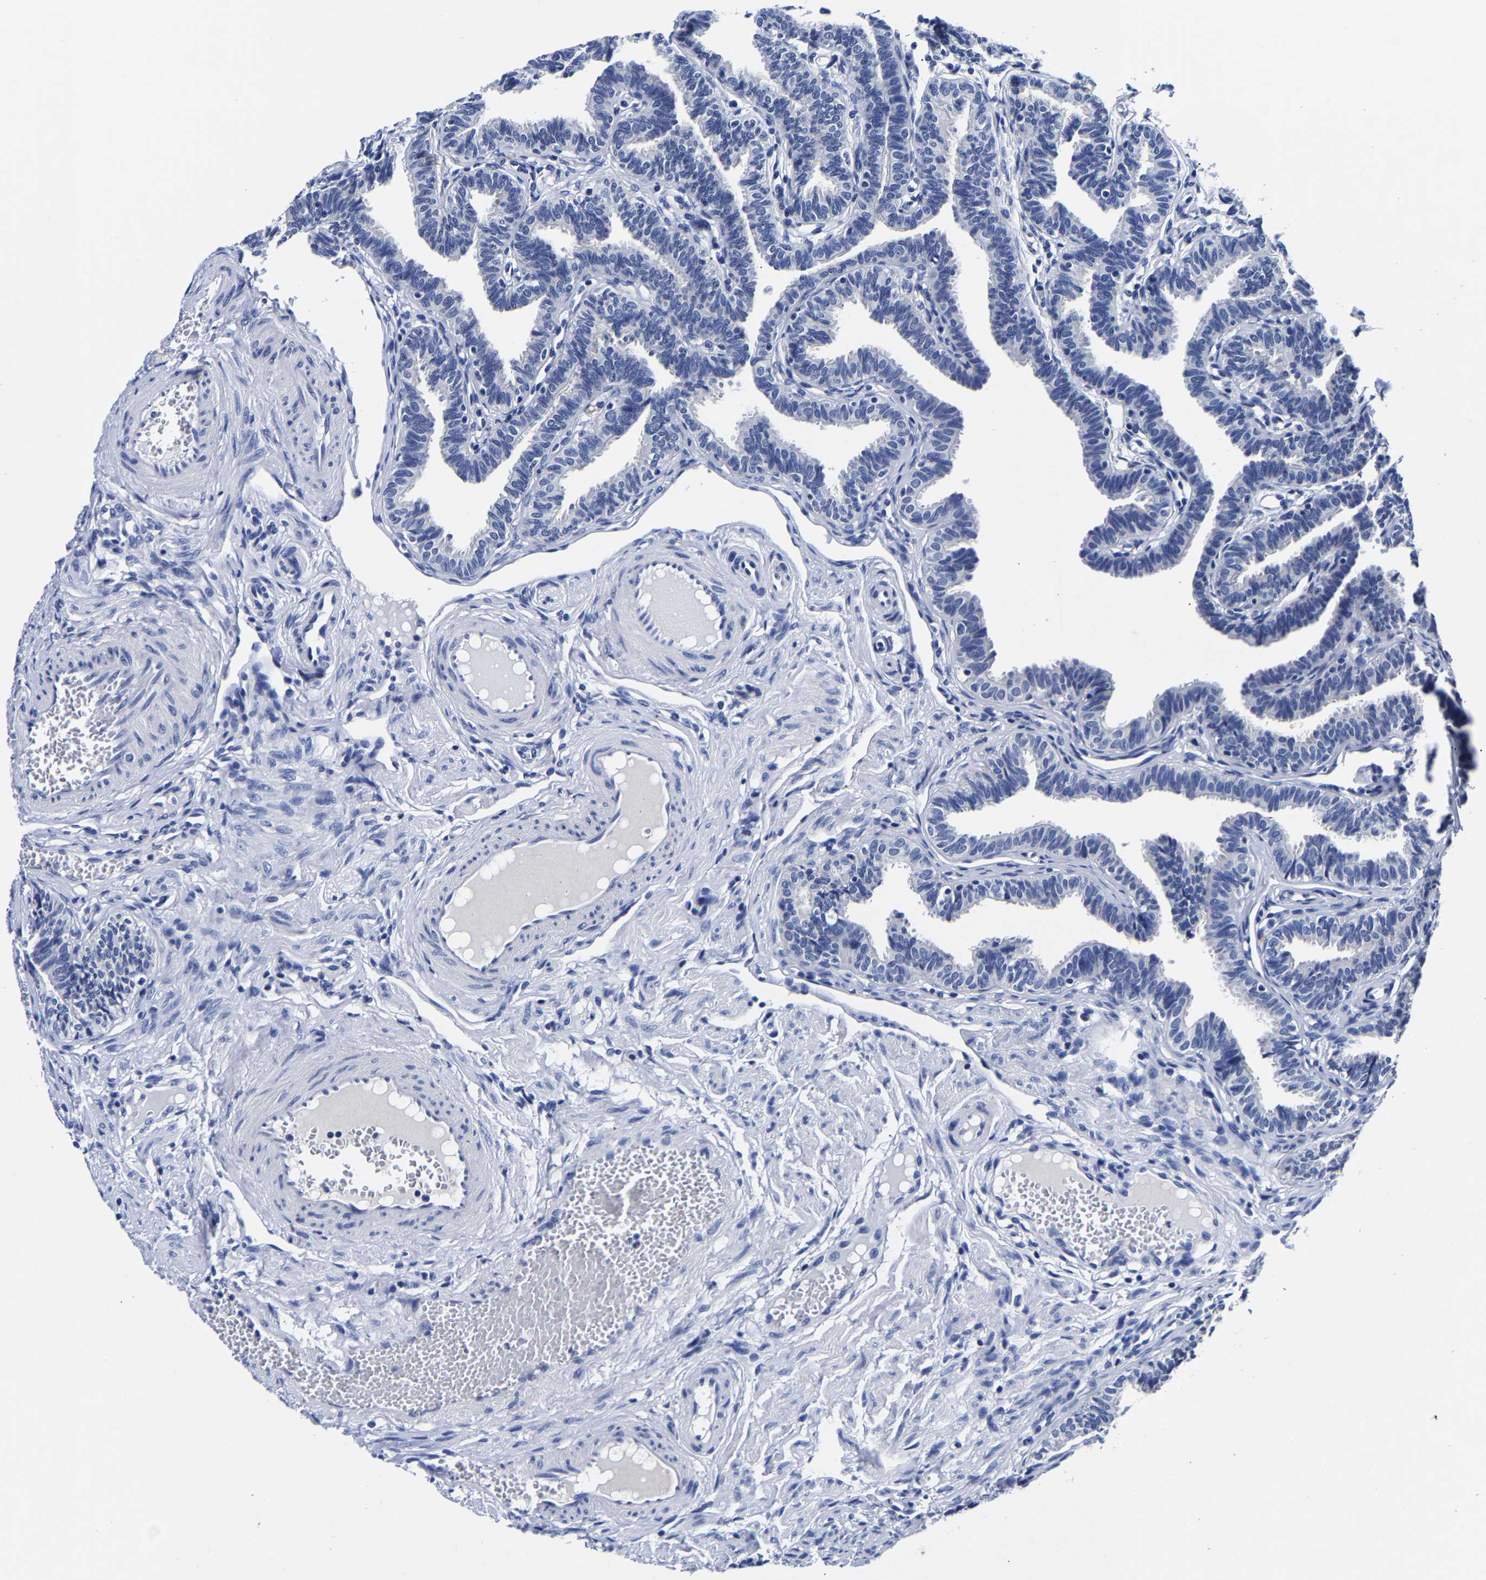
{"staining": {"intensity": "negative", "quantity": "none", "location": "none"}, "tissue": "fallopian tube", "cell_type": "Glandular cells", "image_type": "normal", "snomed": [{"axis": "morphology", "description": "Normal tissue, NOS"}, {"axis": "topography", "description": "Fallopian tube"}, {"axis": "topography", "description": "Ovary"}], "caption": "DAB immunohistochemical staining of unremarkable fallopian tube displays no significant staining in glandular cells.", "gene": "CPA2", "patient": {"sex": "female", "age": 23}}